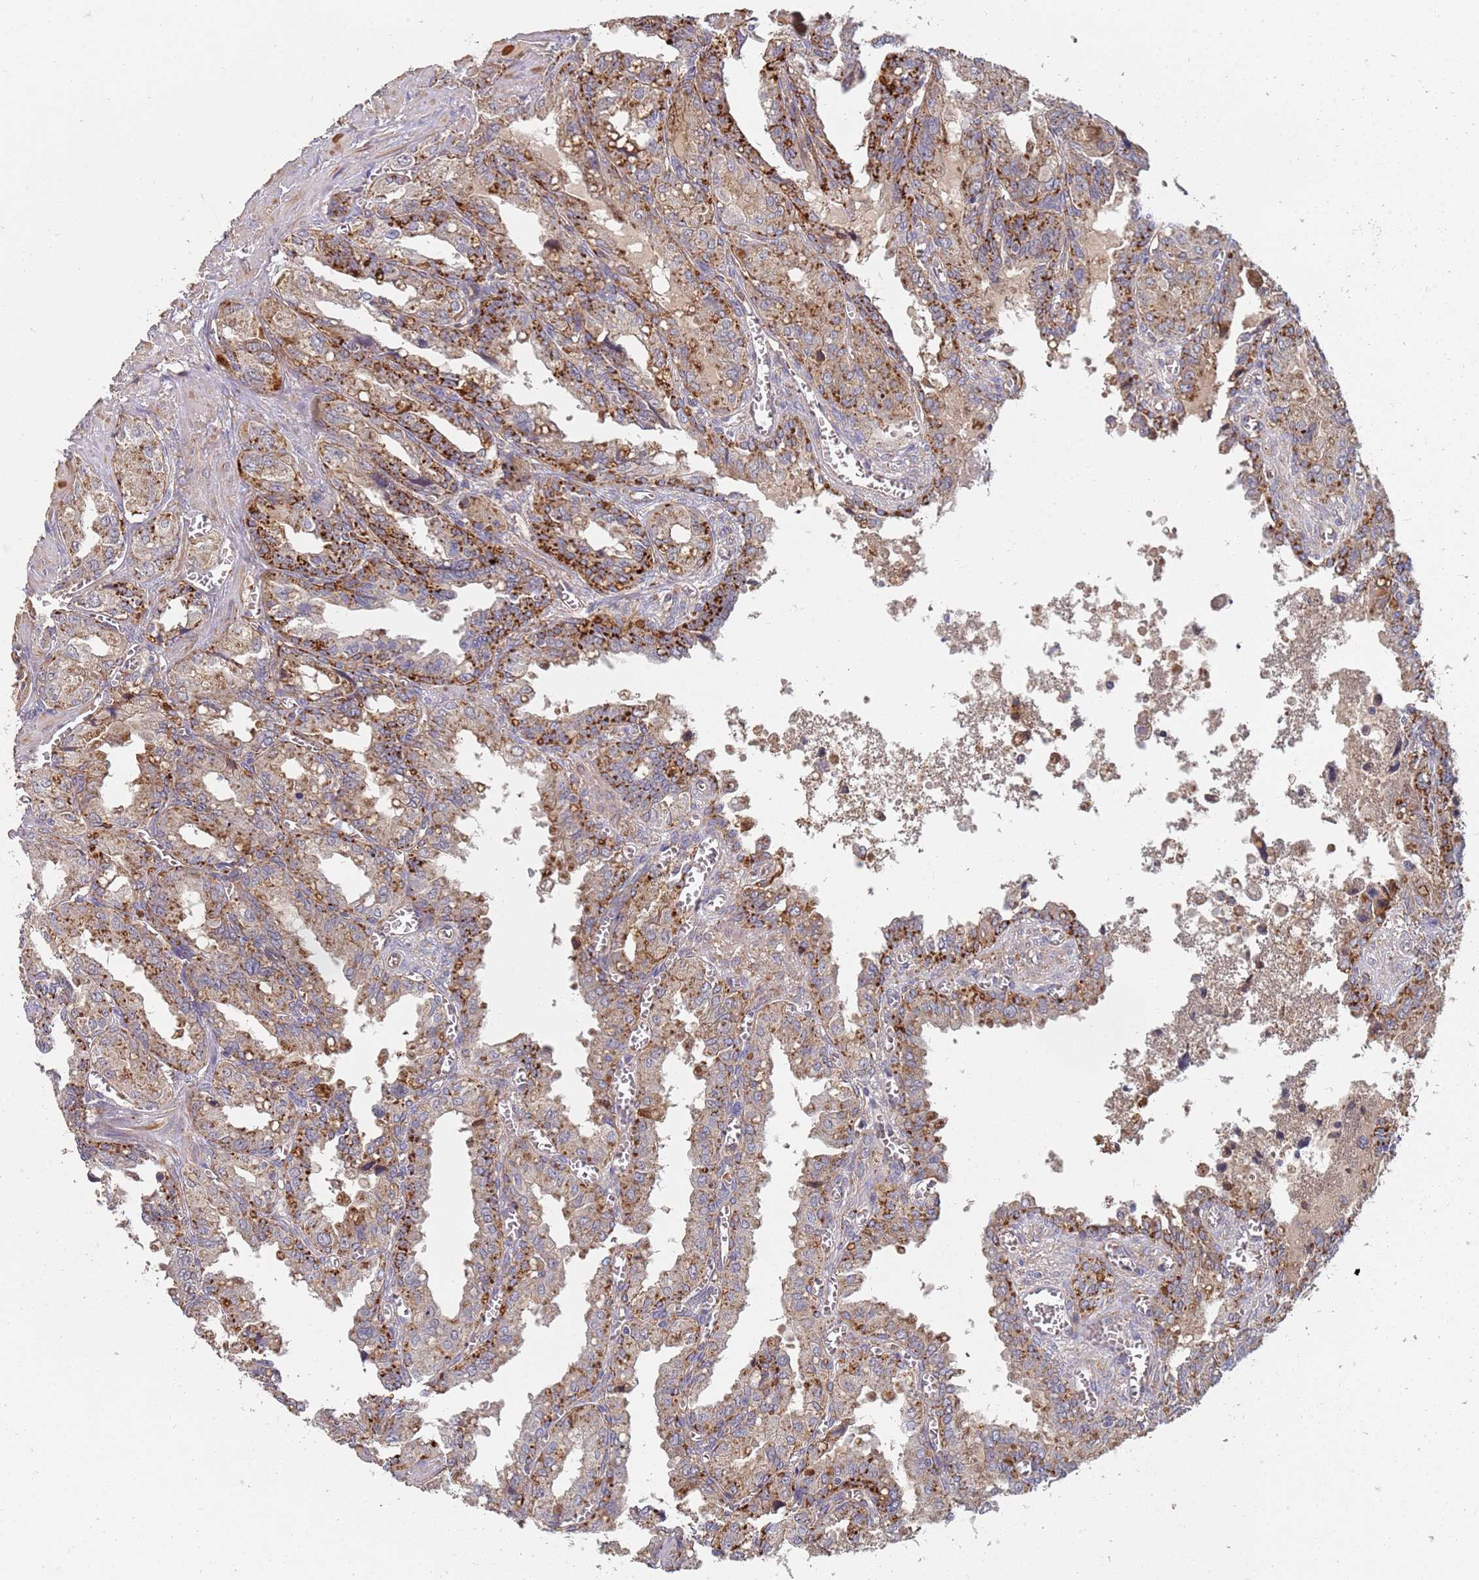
{"staining": {"intensity": "moderate", "quantity": ">75%", "location": "cytoplasmic/membranous"}, "tissue": "seminal vesicle", "cell_type": "Glandular cells", "image_type": "normal", "snomed": [{"axis": "morphology", "description": "Normal tissue, NOS"}, {"axis": "topography", "description": "Seminal veicle"}], "caption": "A photomicrograph showing moderate cytoplasmic/membranous positivity in about >75% of glandular cells in normal seminal vesicle, as visualized by brown immunohistochemical staining.", "gene": "ABCB6", "patient": {"sex": "male", "age": 67}}